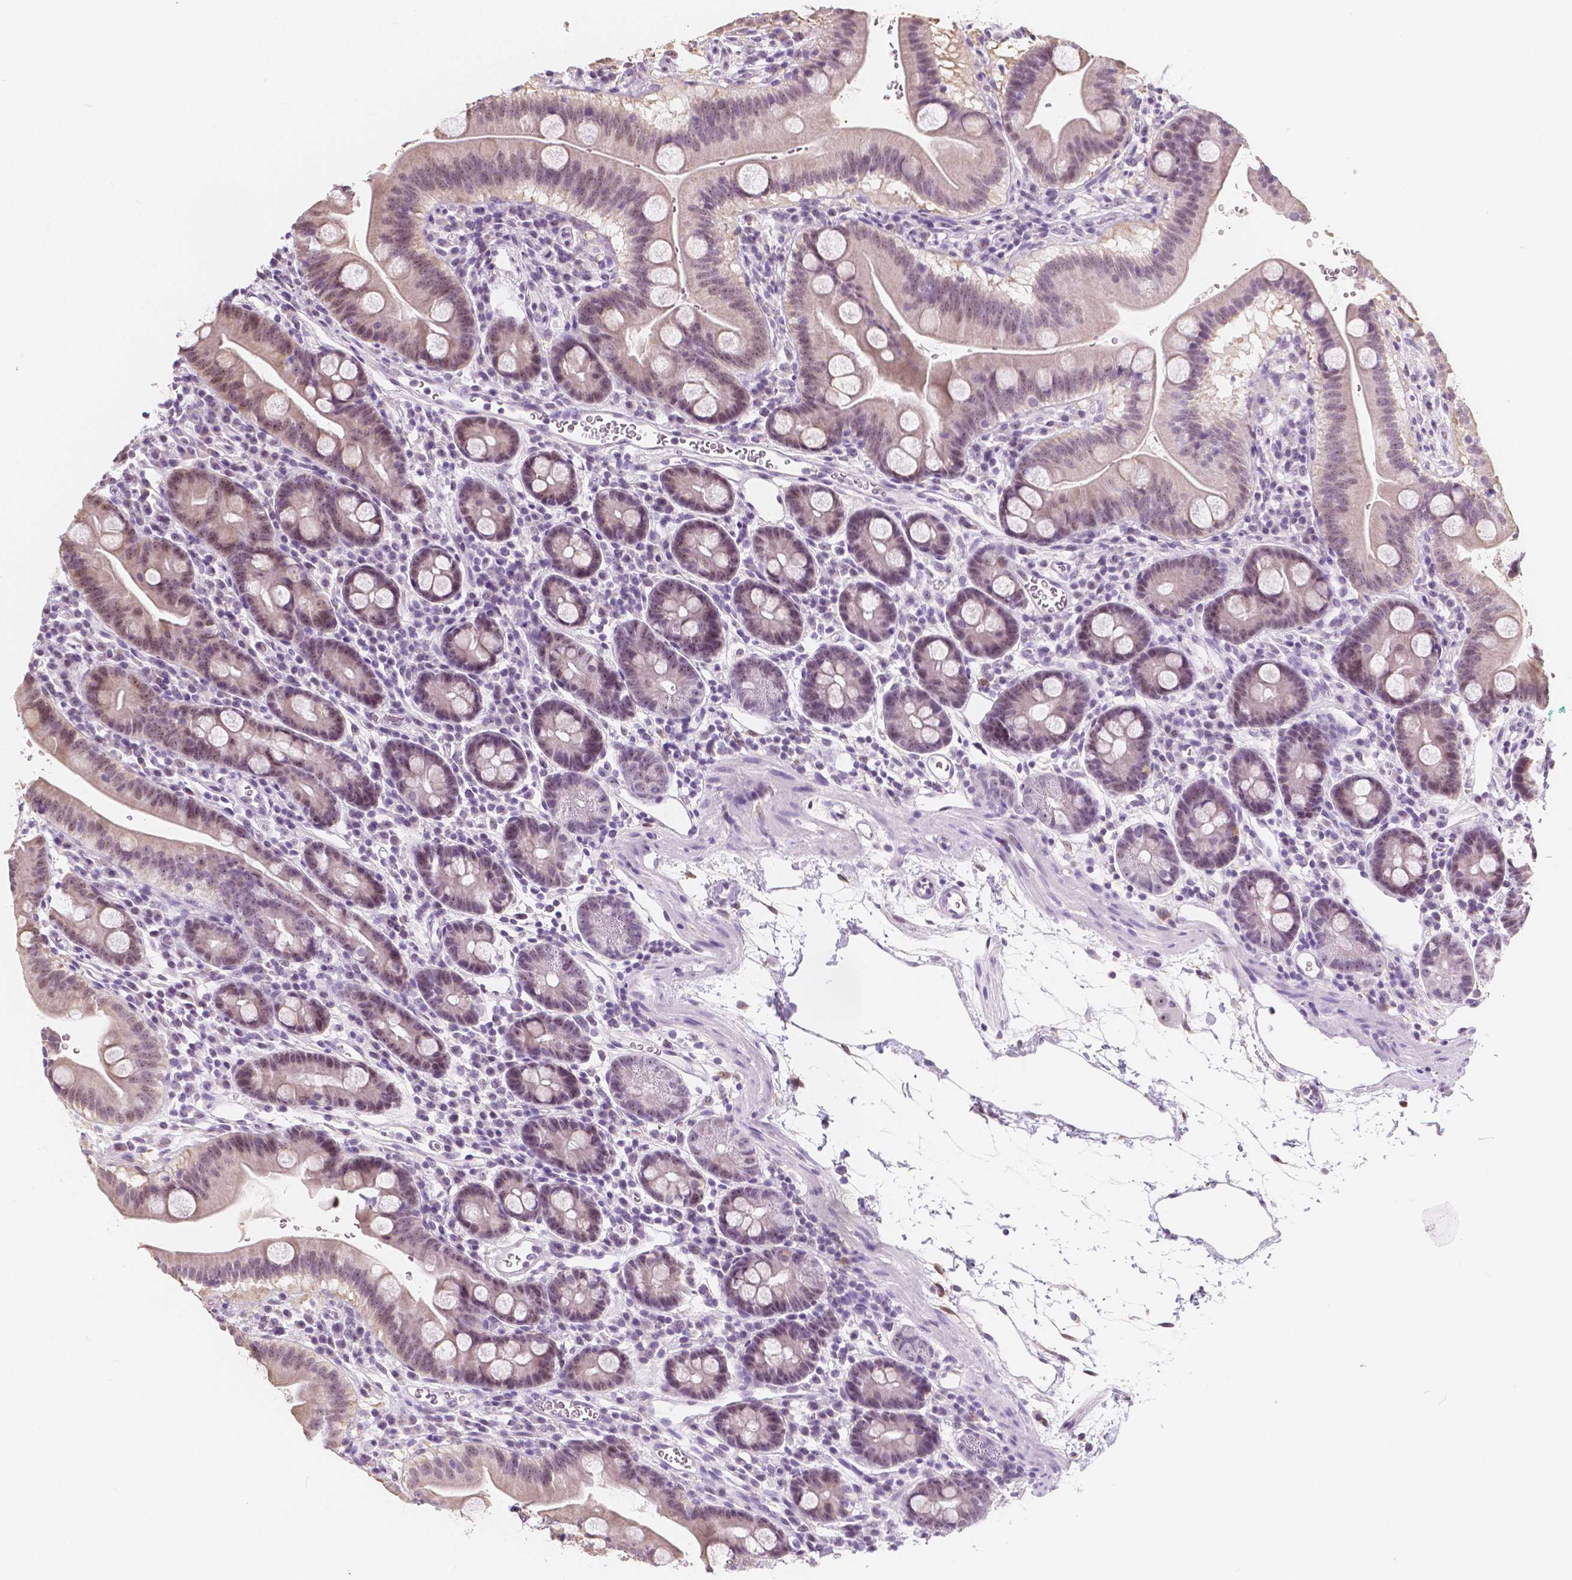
{"staining": {"intensity": "weak", "quantity": "25%-75%", "location": "nuclear"}, "tissue": "duodenum", "cell_type": "Glandular cells", "image_type": "normal", "snomed": [{"axis": "morphology", "description": "Normal tissue, NOS"}, {"axis": "topography", "description": "Duodenum"}], "caption": "IHC (DAB) staining of unremarkable duodenum exhibits weak nuclear protein positivity in about 25%-75% of glandular cells.", "gene": "NOLC1", "patient": {"sex": "male", "age": 59}}